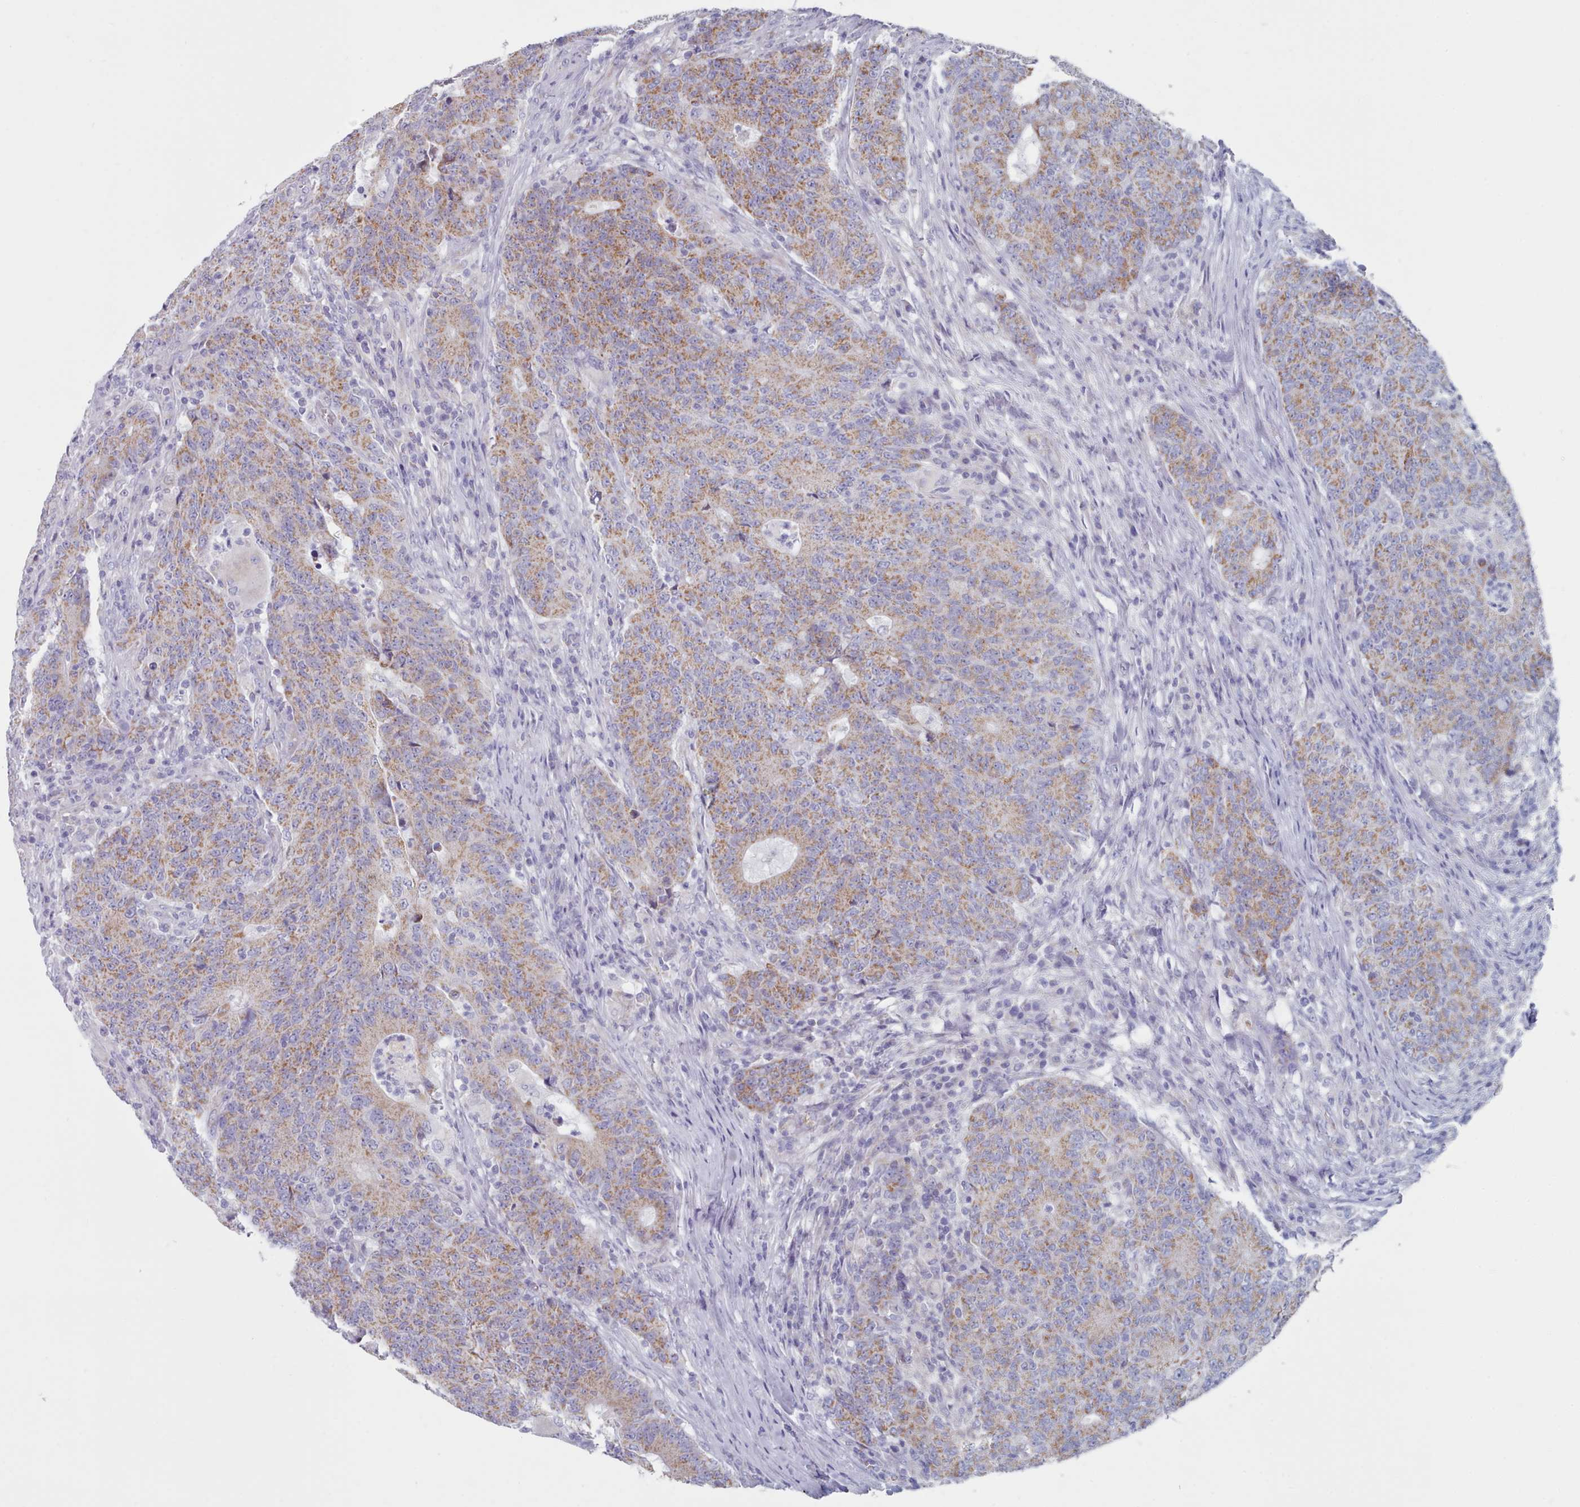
{"staining": {"intensity": "moderate", "quantity": ">75%", "location": "cytoplasmic/membranous"}, "tissue": "colorectal cancer", "cell_type": "Tumor cells", "image_type": "cancer", "snomed": [{"axis": "morphology", "description": "Adenocarcinoma, NOS"}, {"axis": "topography", "description": "Colon"}], "caption": "Protein staining of colorectal cancer tissue demonstrates moderate cytoplasmic/membranous staining in about >75% of tumor cells. (Stains: DAB (3,3'-diaminobenzidine) in brown, nuclei in blue, Microscopy: brightfield microscopy at high magnification).", "gene": "HAO1", "patient": {"sex": "female", "age": 75}}